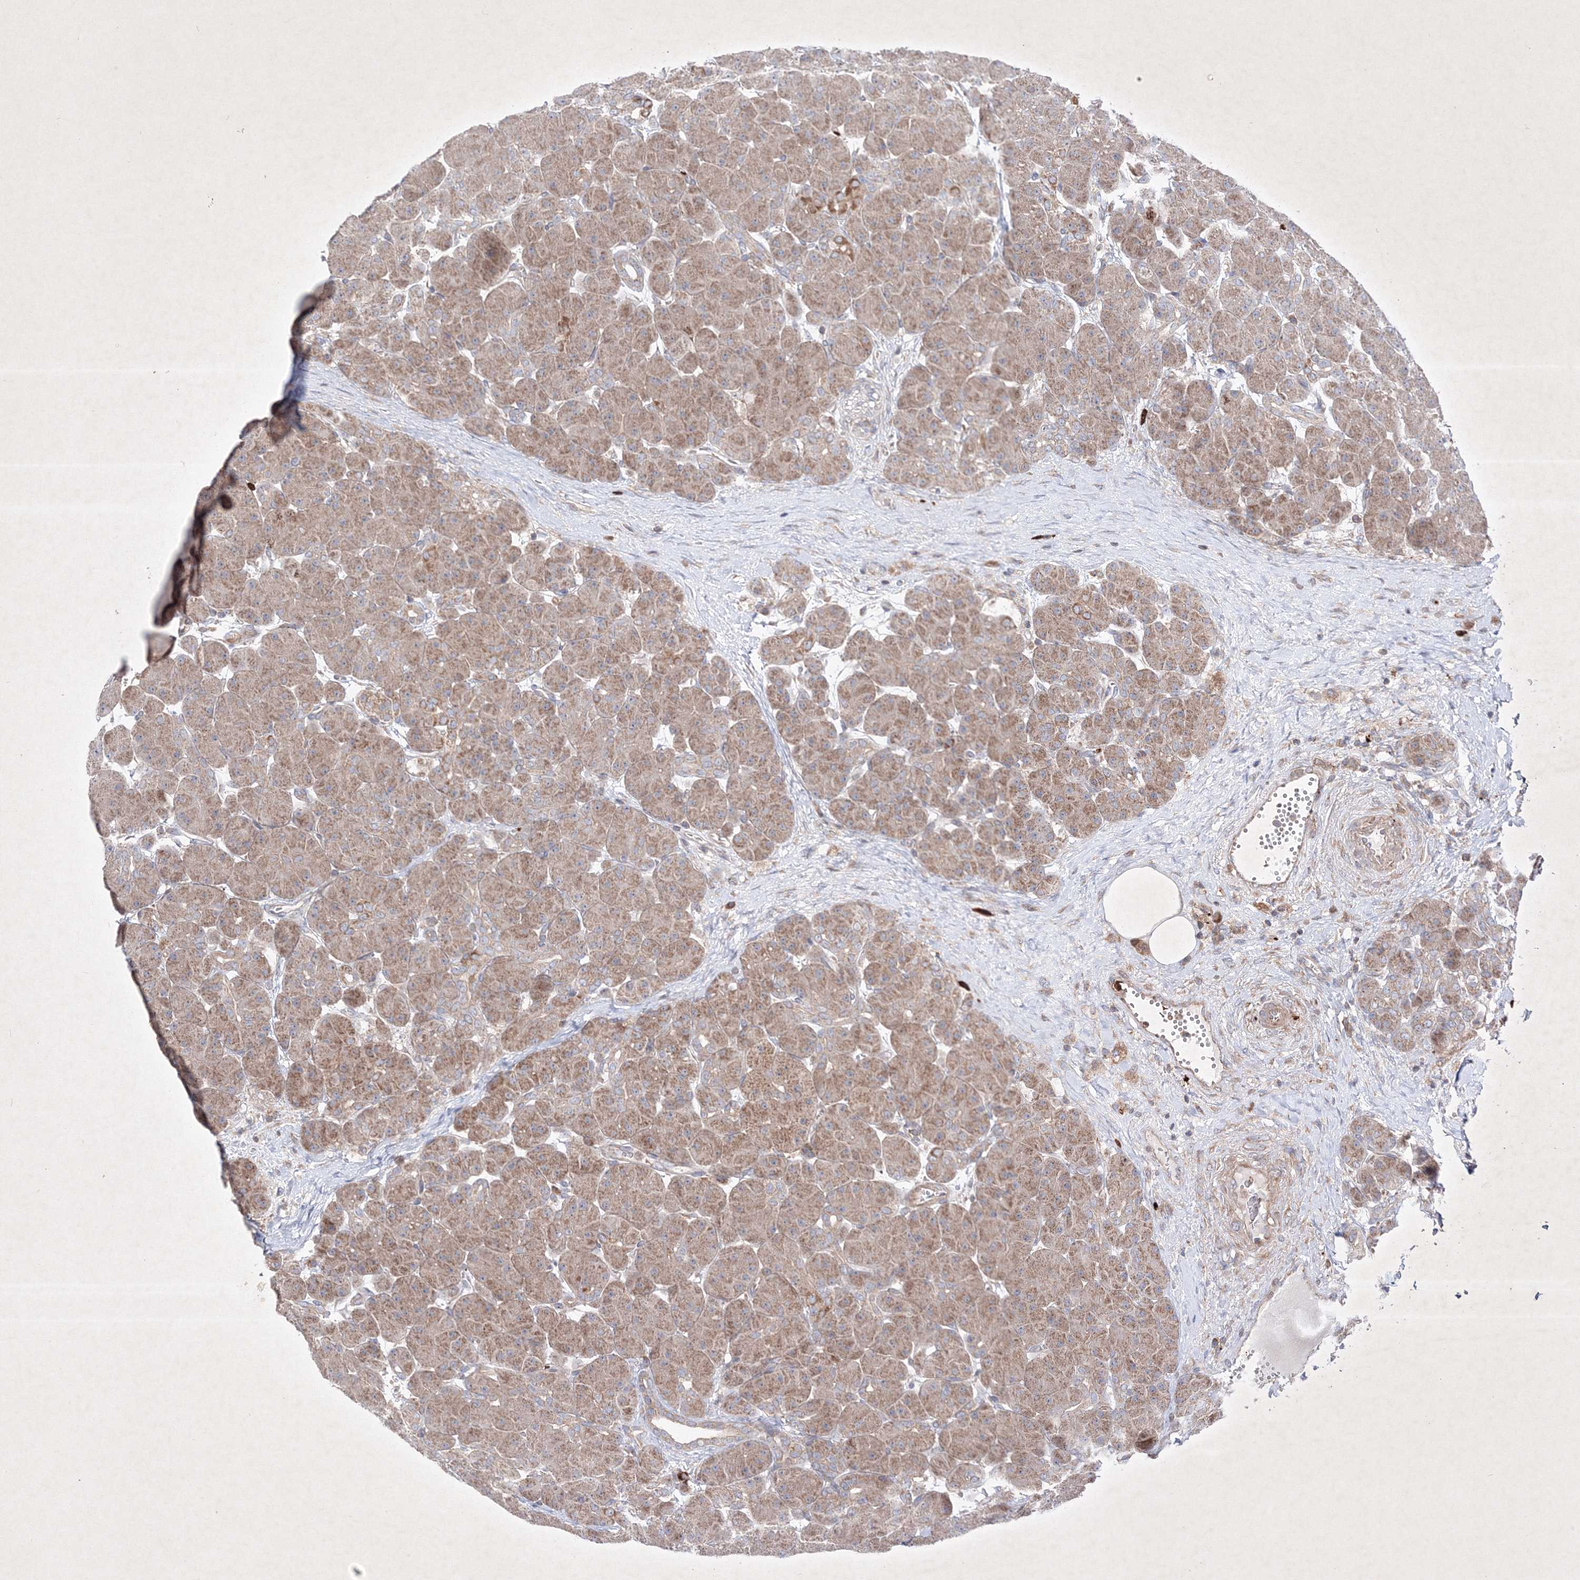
{"staining": {"intensity": "moderate", "quantity": ">75%", "location": "cytoplasmic/membranous"}, "tissue": "pancreas", "cell_type": "Exocrine glandular cells", "image_type": "normal", "snomed": [{"axis": "morphology", "description": "Normal tissue, NOS"}, {"axis": "topography", "description": "Pancreas"}], "caption": "Protein analysis of unremarkable pancreas demonstrates moderate cytoplasmic/membranous staining in approximately >75% of exocrine glandular cells.", "gene": "OPA1", "patient": {"sex": "male", "age": 66}}